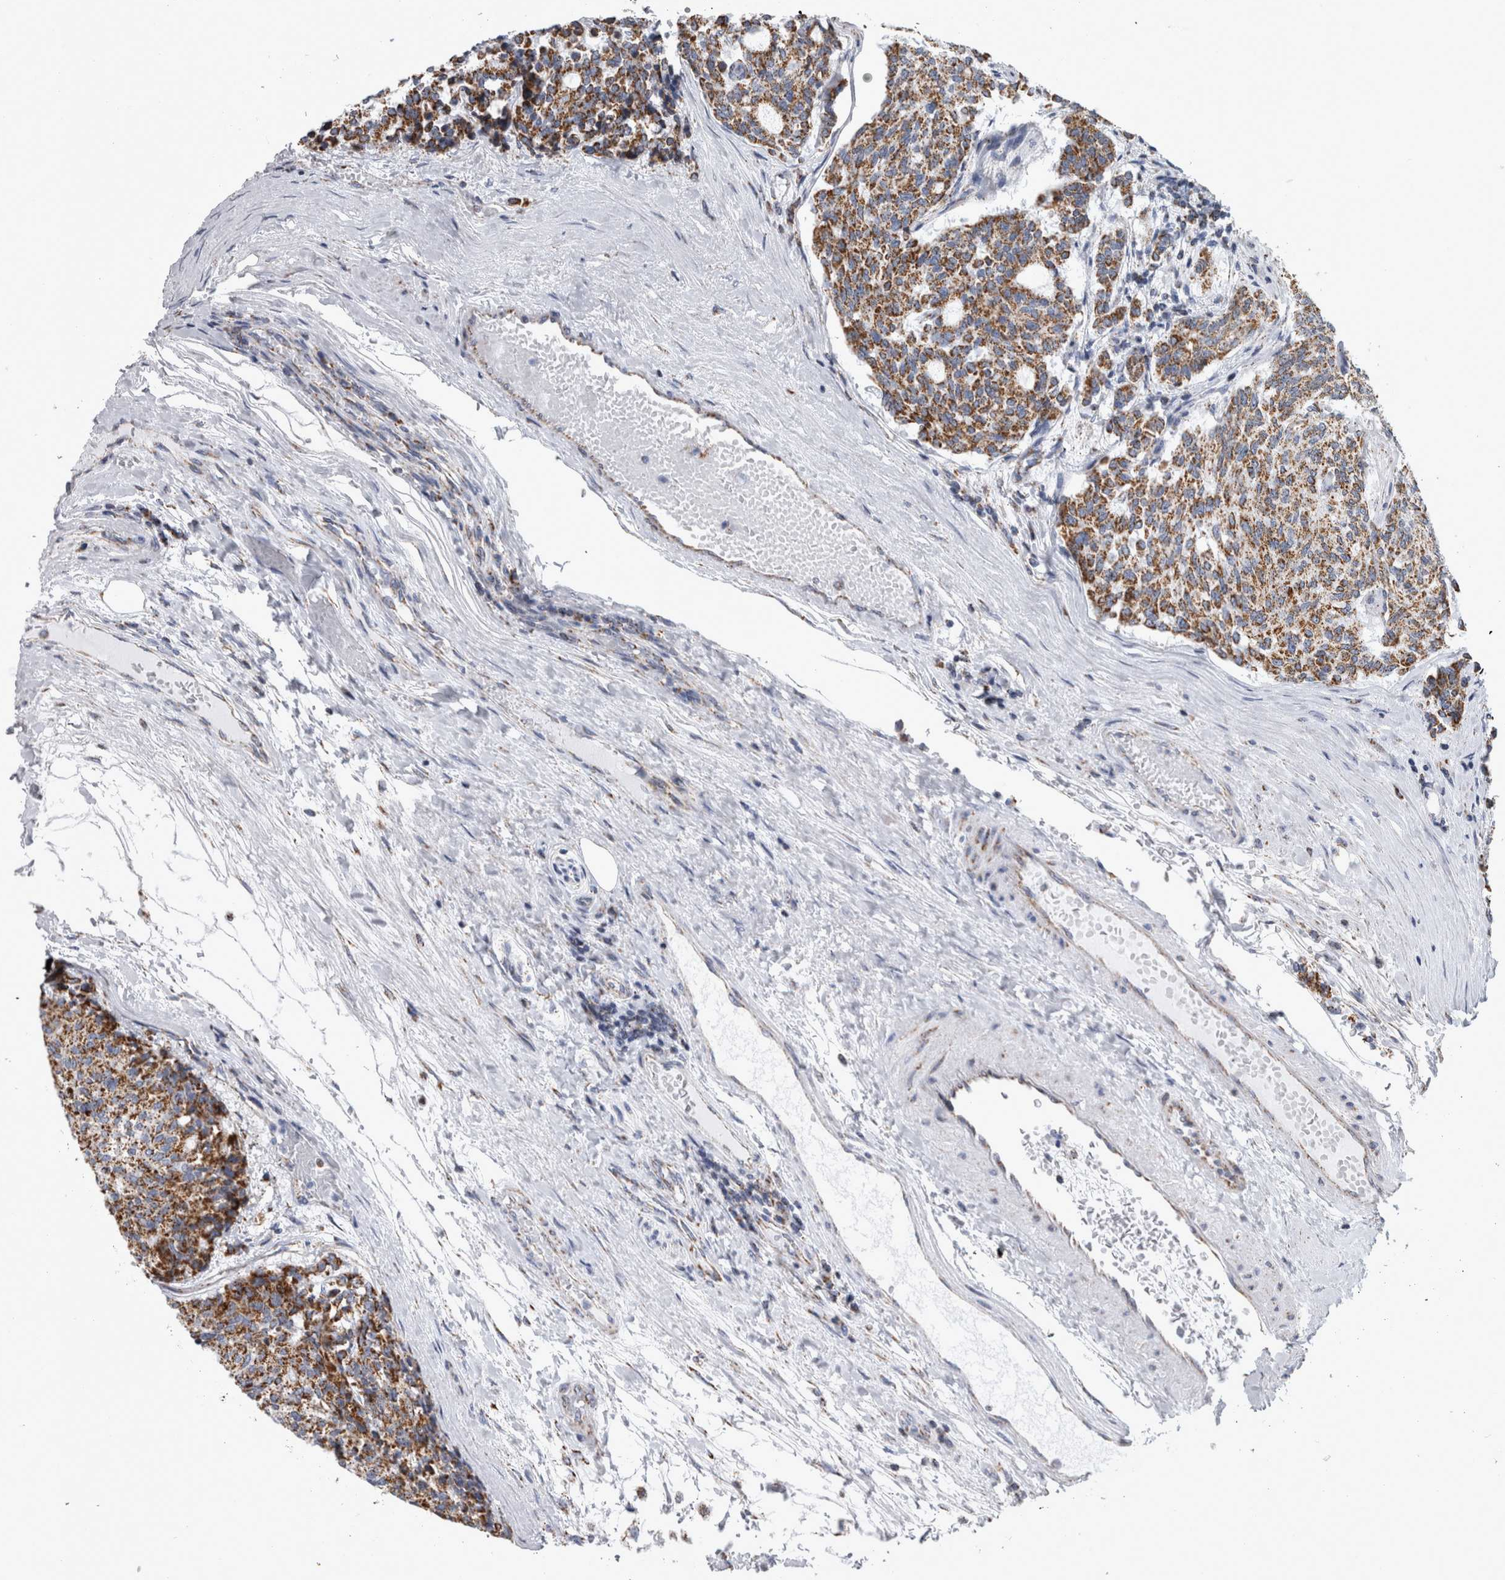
{"staining": {"intensity": "moderate", "quantity": "25%-75%", "location": "cytoplasmic/membranous"}, "tissue": "carcinoid", "cell_type": "Tumor cells", "image_type": "cancer", "snomed": [{"axis": "morphology", "description": "Carcinoid, malignant, NOS"}, {"axis": "topography", "description": "Pancreas"}], "caption": "Immunohistochemical staining of carcinoid (malignant) shows moderate cytoplasmic/membranous protein expression in about 25%-75% of tumor cells.", "gene": "MDH2", "patient": {"sex": "female", "age": 54}}